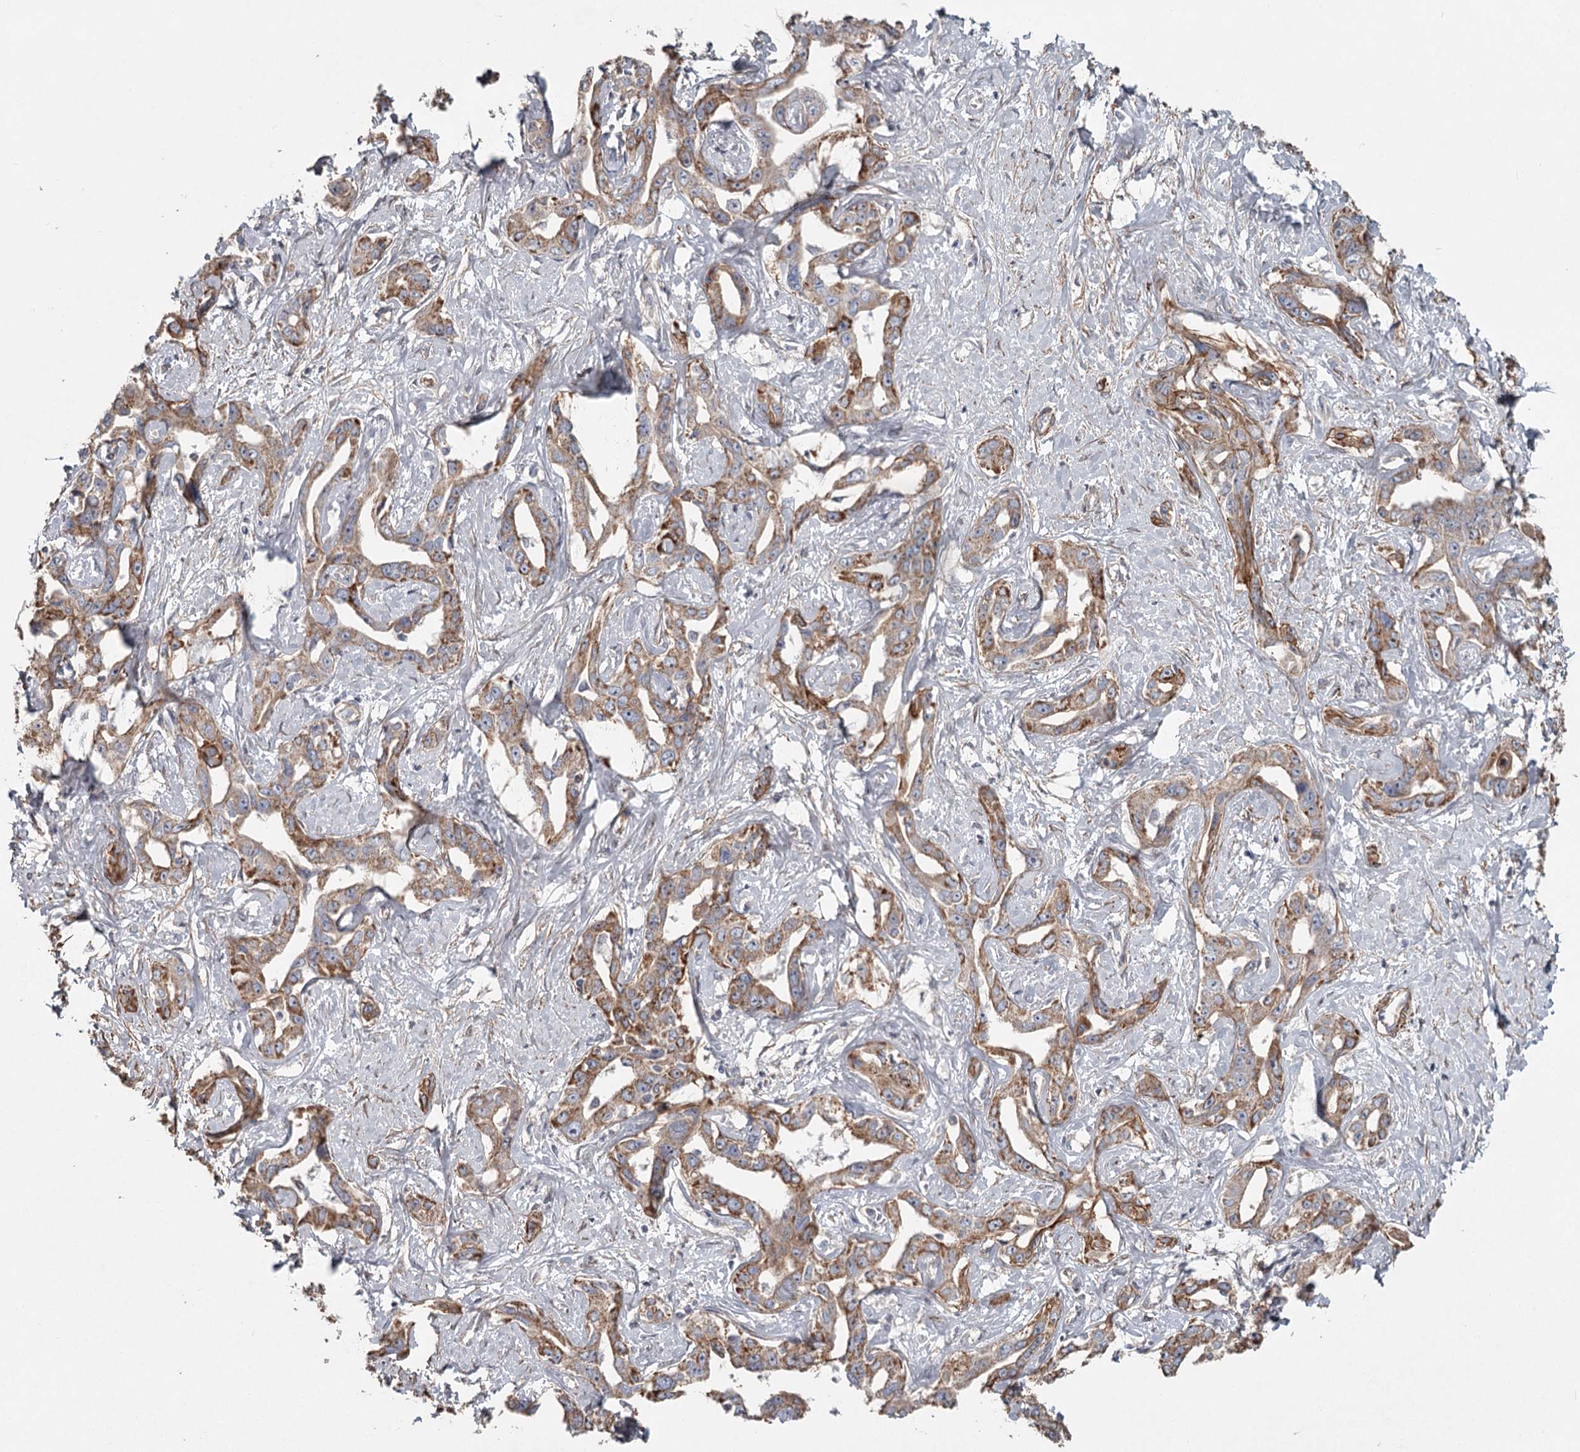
{"staining": {"intensity": "moderate", "quantity": ">75%", "location": "cytoplasmic/membranous"}, "tissue": "liver cancer", "cell_type": "Tumor cells", "image_type": "cancer", "snomed": [{"axis": "morphology", "description": "Cholangiocarcinoma"}, {"axis": "topography", "description": "Liver"}], "caption": "Moderate cytoplasmic/membranous protein positivity is present in approximately >75% of tumor cells in liver cancer (cholangiocarcinoma).", "gene": "DHRS9", "patient": {"sex": "male", "age": 59}}